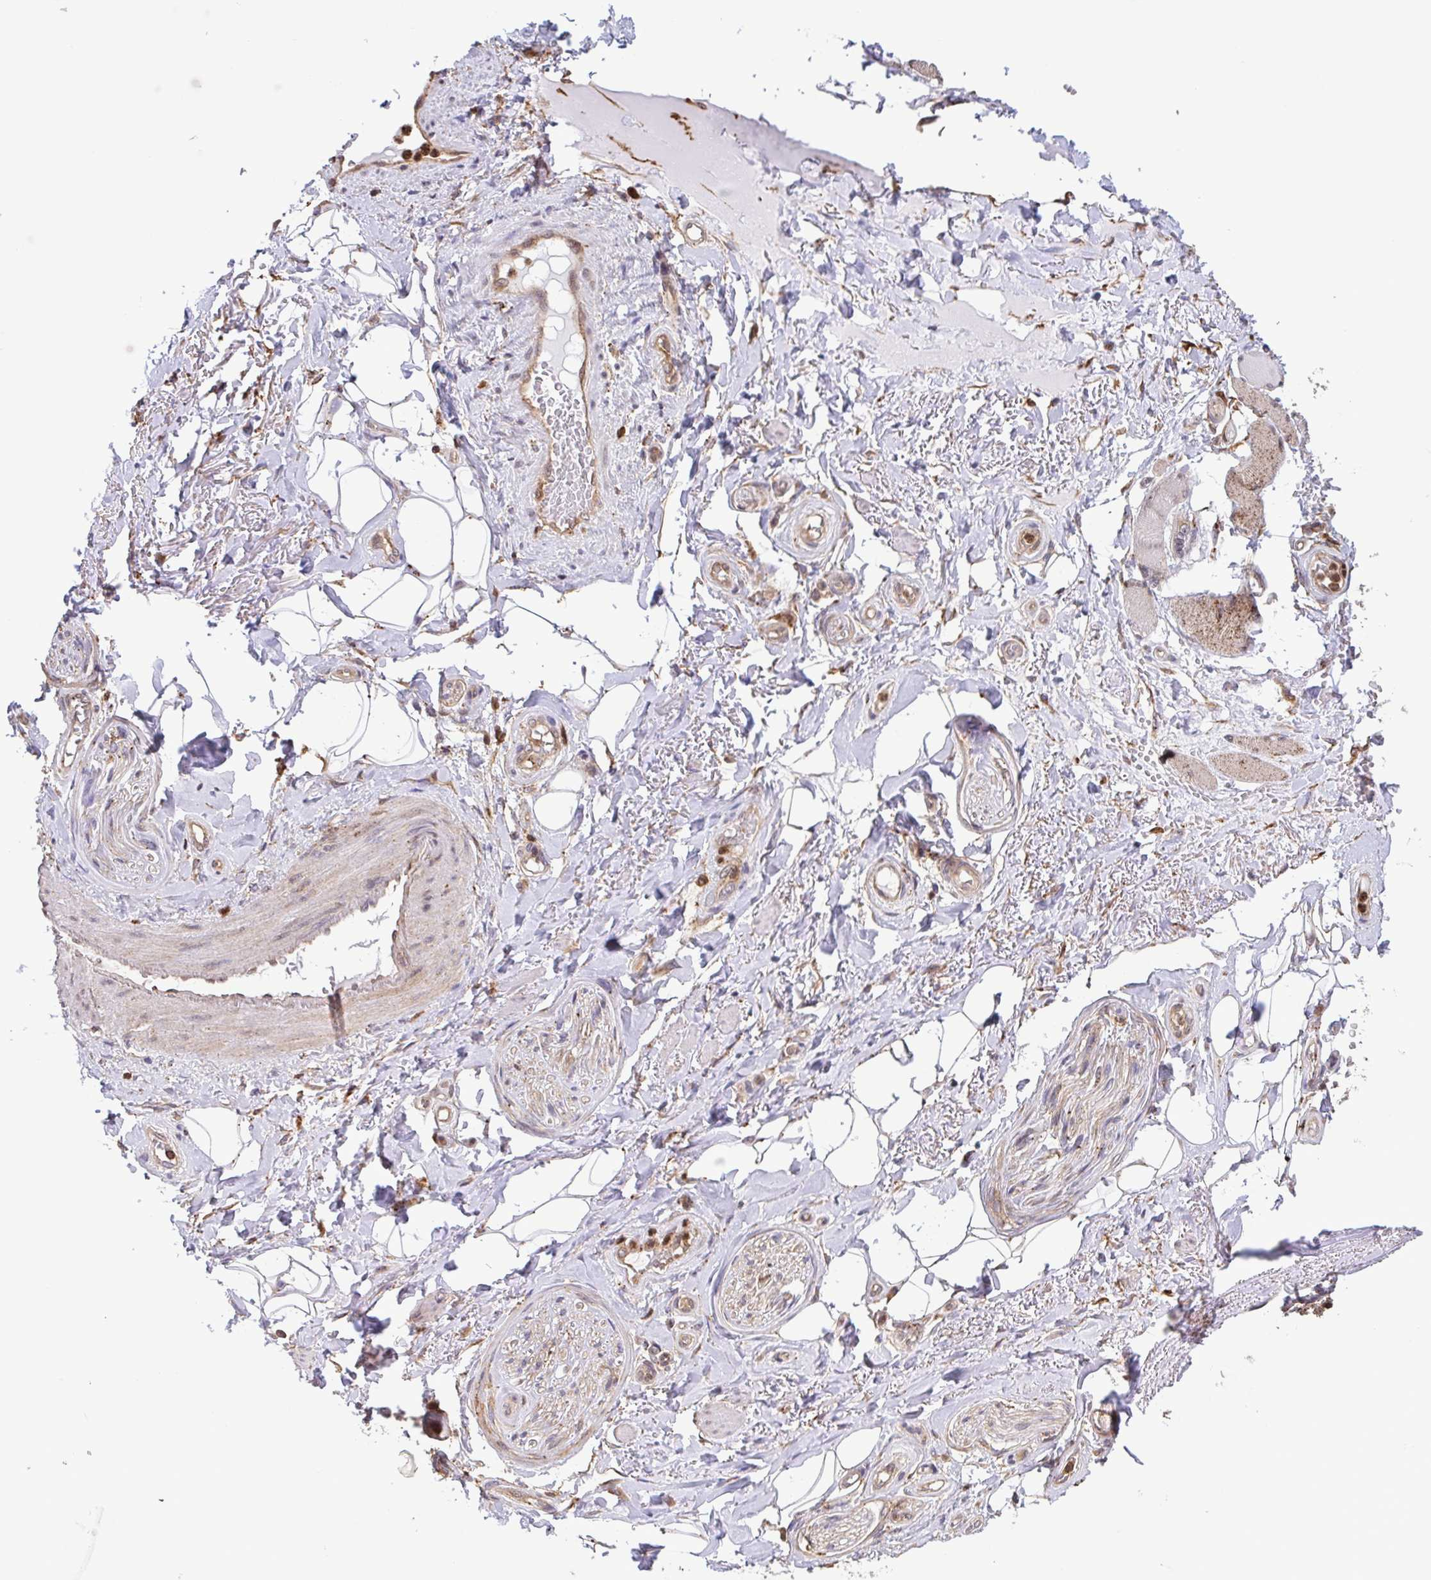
{"staining": {"intensity": "negative", "quantity": "none", "location": "none"}, "tissue": "adipose tissue", "cell_type": "Adipocytes", "image_type": "normal", "snomed": [{"axis": "morphology", "description": "Normal tissue, NOS"}, {"axis": "topography", "description": "Anal"}, {"axis": "topography", "description": "Peripheral nerve tissue"}], "caption": "The immunohistochemistry image has no significant expression in adipocytes of adipose tissue.", "gene": "CHMP1B", "patient": {"sex": "male", "age": 53}}